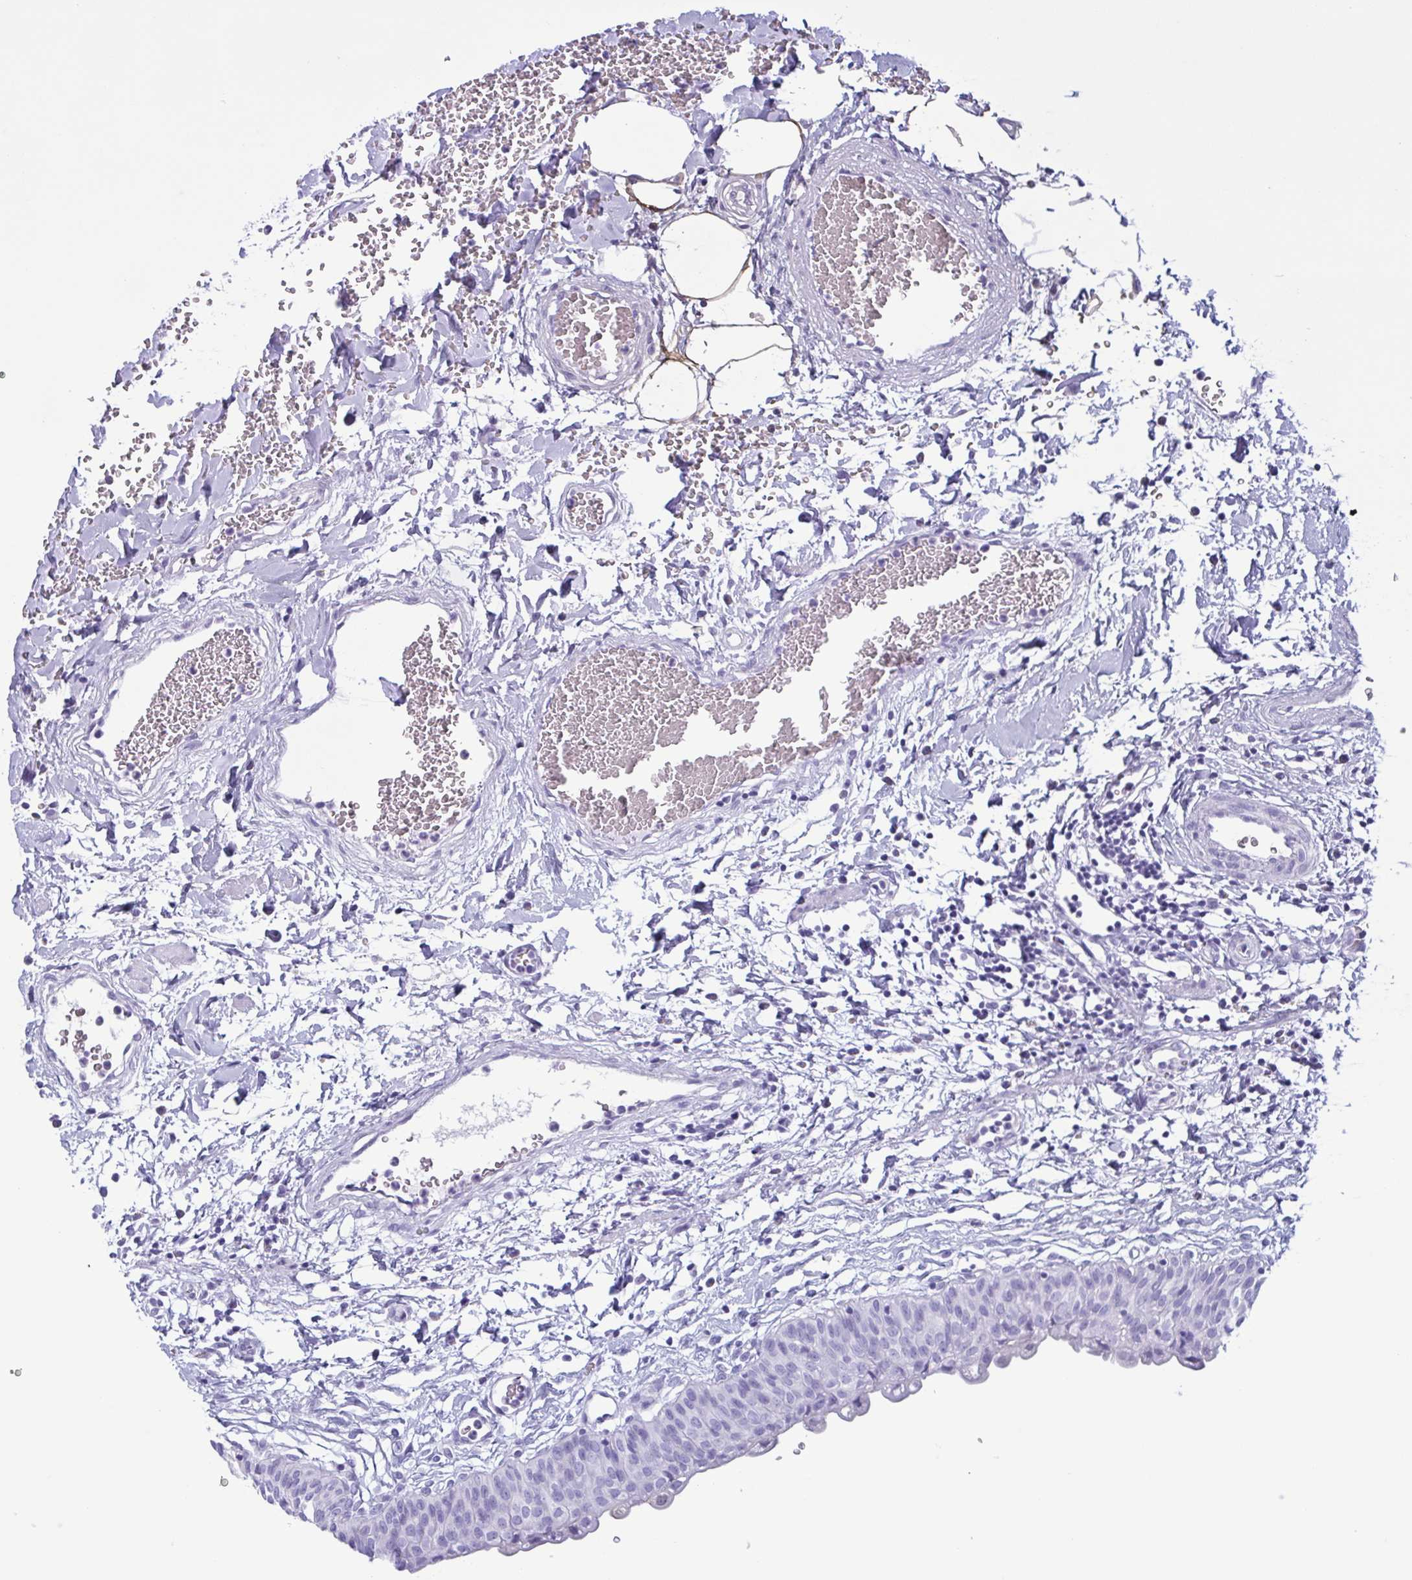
{"staining": {"intensity": "negative", "quantity": "none", "location": "none"}, "tissue": "urinary bladder", "cell_type": "Urothelial cells", "image_type": "normal", "snomed": [{"axis": "morphology", "description": "Normal tissue, NOS"}, {"axis": "topography", "description": "Urinary bladder"}], "caption": "The photomicrograph shows no staining of urothelial cells in benign urinary bladder. (Brightfield microscopy of DAB (3,3'-diaminobenzidine) IHC at high magnification).", "gene": "LTF", "patient": {"sex": "male", "age": 55}}